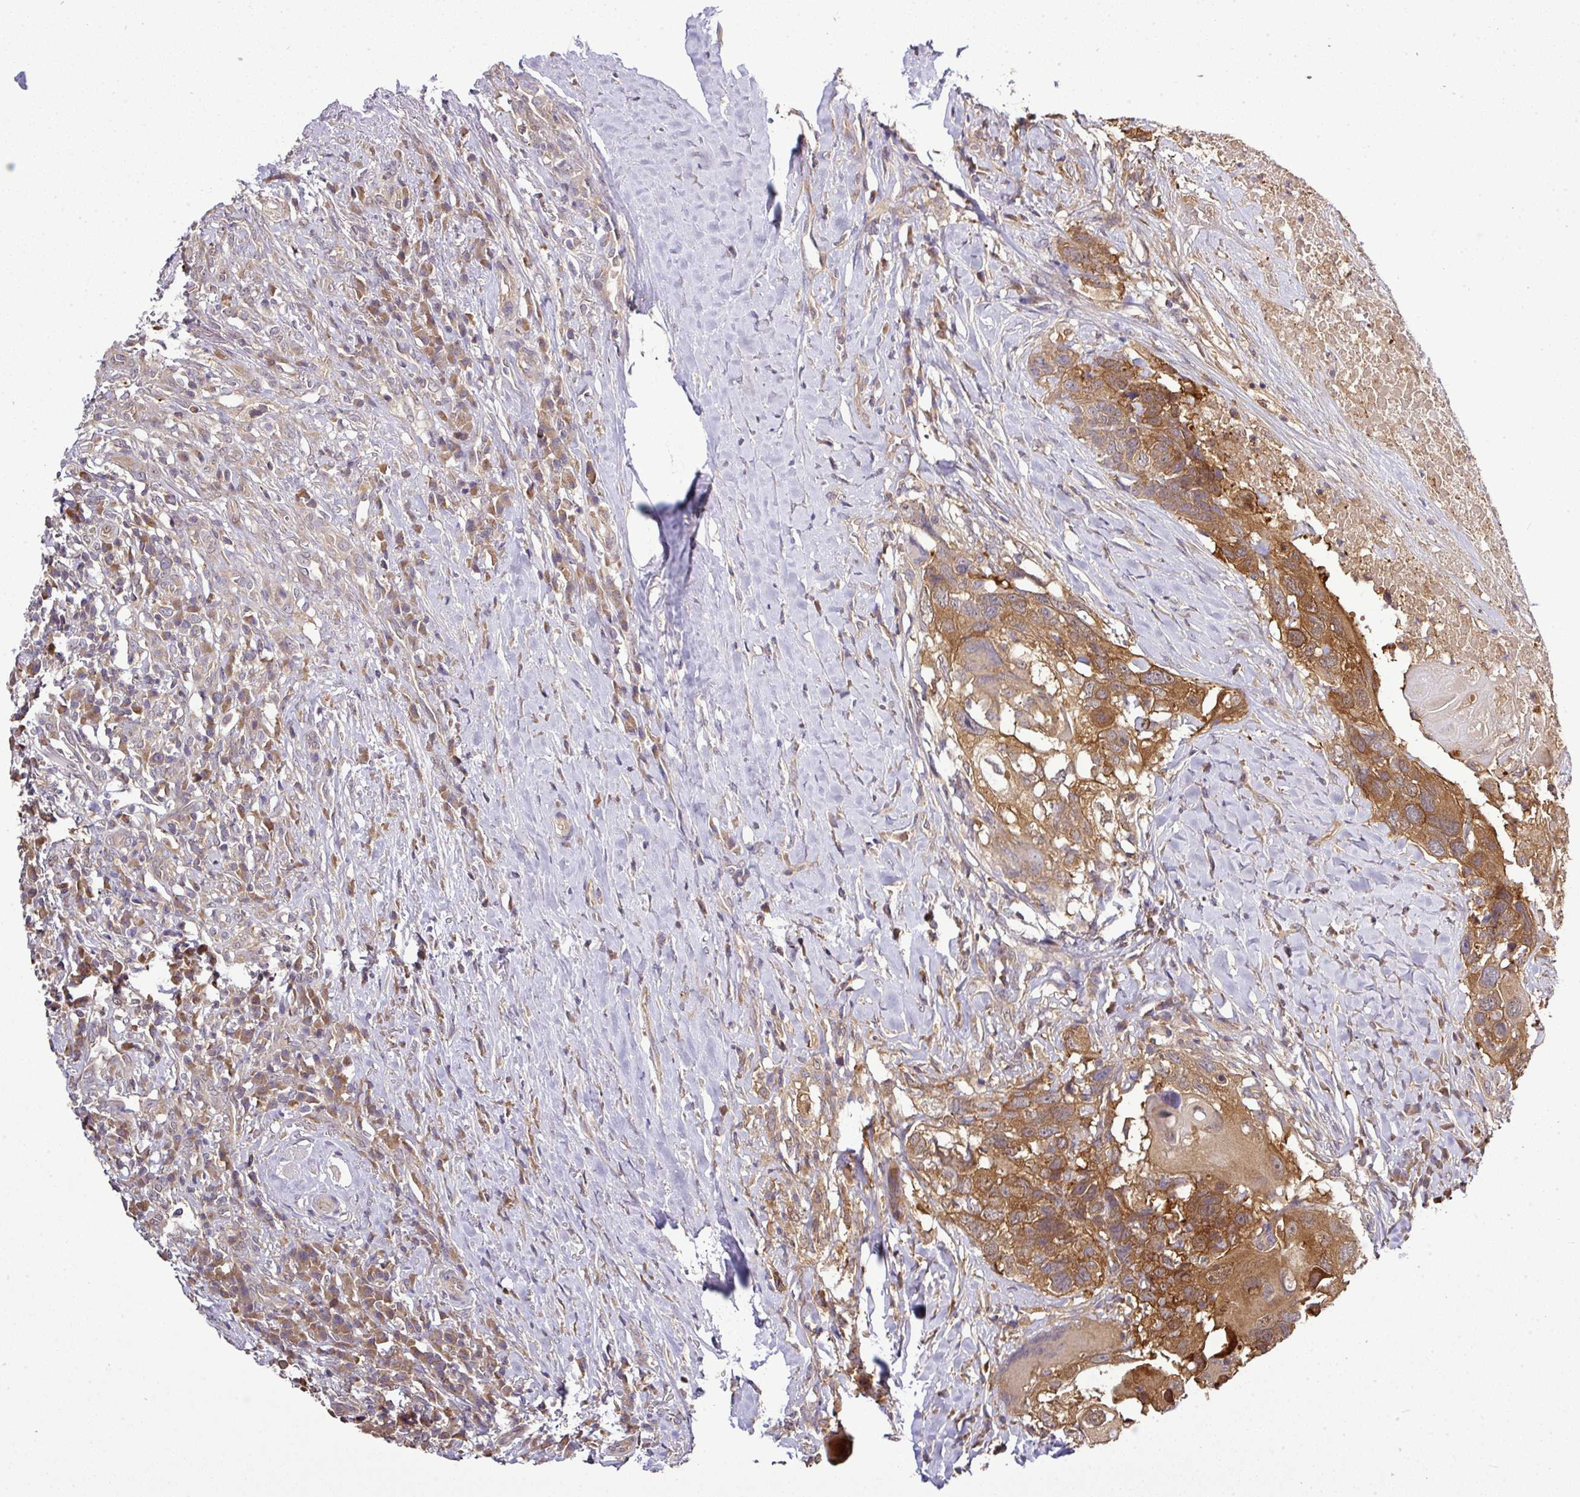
{"staining": {"intensity": "moderate", "quantity": ">75%", "location": "cytoplasmic/membranous"}, "tissue": "head and neck cancer", "cell_type": "Tumor cells", "image_type": "cancer", "snomed": [{"axis": "morphology", "description": "Squamous cell carcinoma, NOS"}, {"axis": "topography", "description": "Head-Neck"}], "caption": "Immunohistochemical staining of human squamous cell carcinoma (head and neck) displays medium levels of moderate cytoplasmic/membranous staining in about >75% of tumor cells. (brown staining indicates protein expression, while blue staining denotes nuclei).", "gene": "TMEM107", "patient": {"sex": "male", "age": 66}}